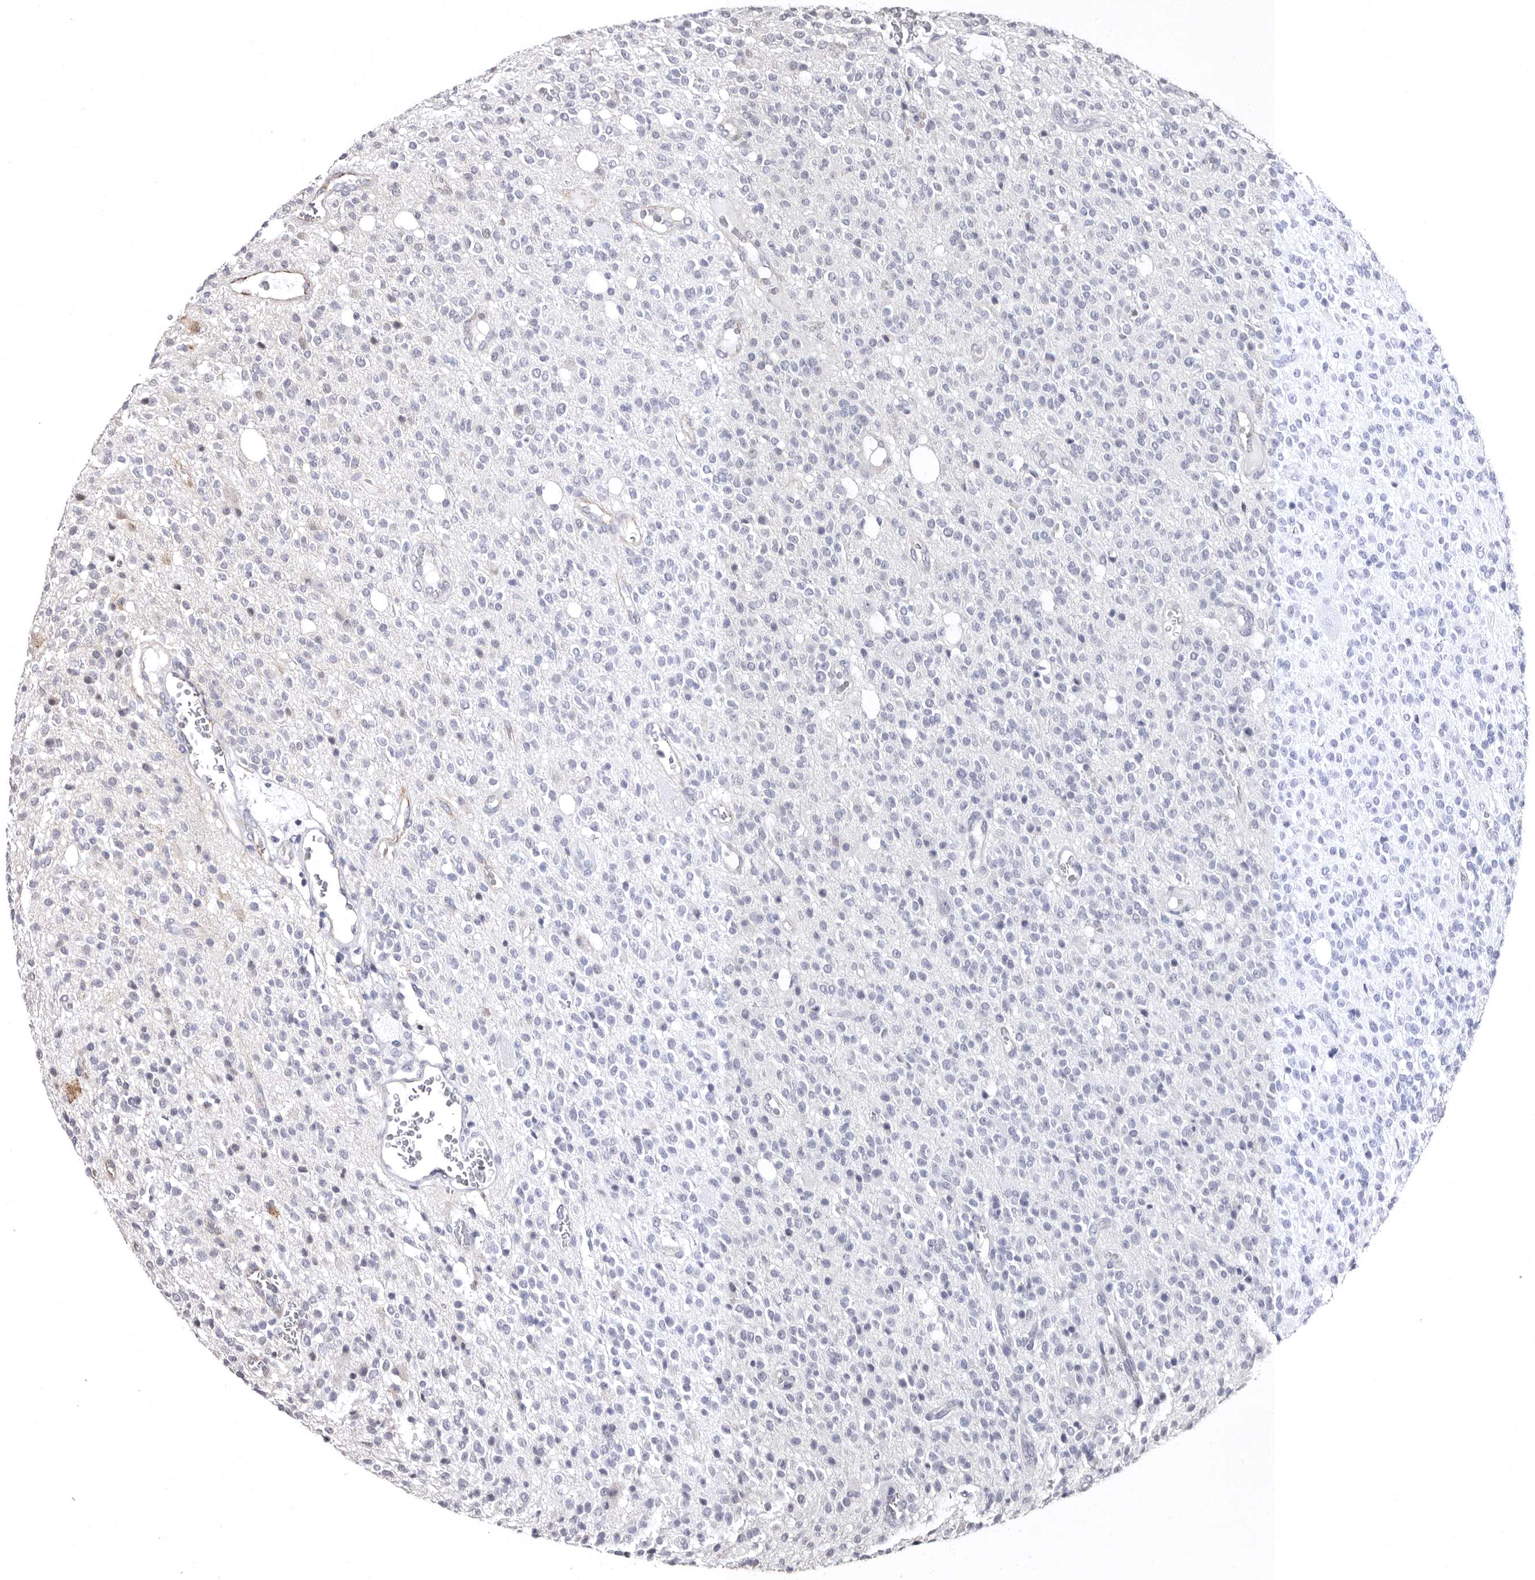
{"staining": {"intensity": "negative", "quantity": "none", "location": "none"}, "tissue": "glioma", "cell_type": "Tumor cells", "image_type": "cancer", "snomed": [{"axis": "morphology", "description": "Glioma, malignant, High grade"}, {"axis": "topography", "description": "Brain"}], "caption": "Histopathology image shows no significant protein expression in tumor cells of malignant glioma (high-grade).", "gene": "PHF20L1", "patient": {"sex": "male", "age": 34}}